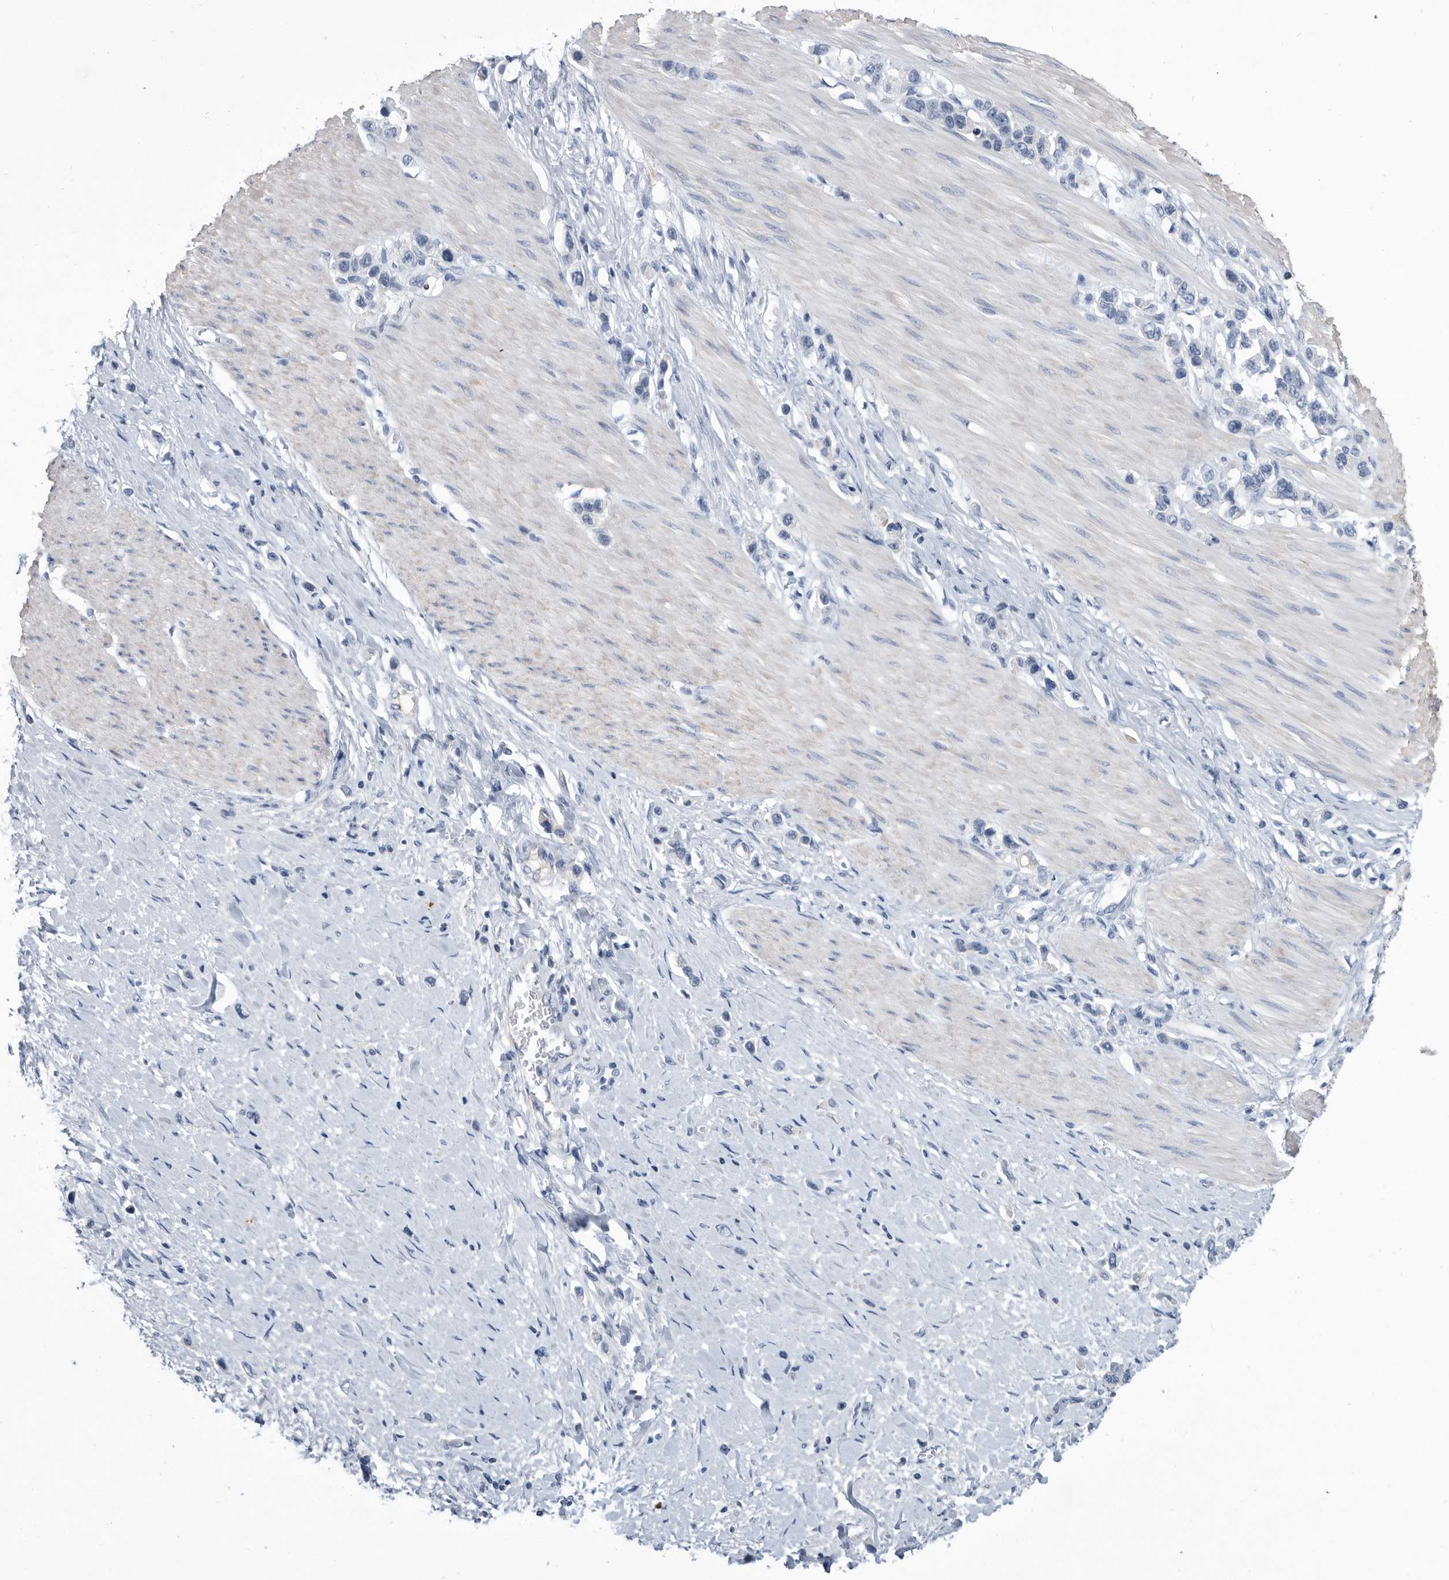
{"staining": {"intensity": "negative", "quantity": "none", "location": "none"}, "tissue": "stomach cancer", "cell_type": "Tumor cells", "image_type": "cancer", "snomed": [{"axis": "morphology", "description": "Adenocarcinoma, NOS"}, {"axis": "topography", "description": "Stomach"}], "caption": "Immunohistochemistry photomicrograph of neoplastic tissue: stomach cancer (adenocarcinoma) stained with DAB (3,3'-diaminobenzidine) demonstrates no significant protein expression in tumor cells.", "gene": "BTBD6", "patient": {"sex": "female", "age": 65}}